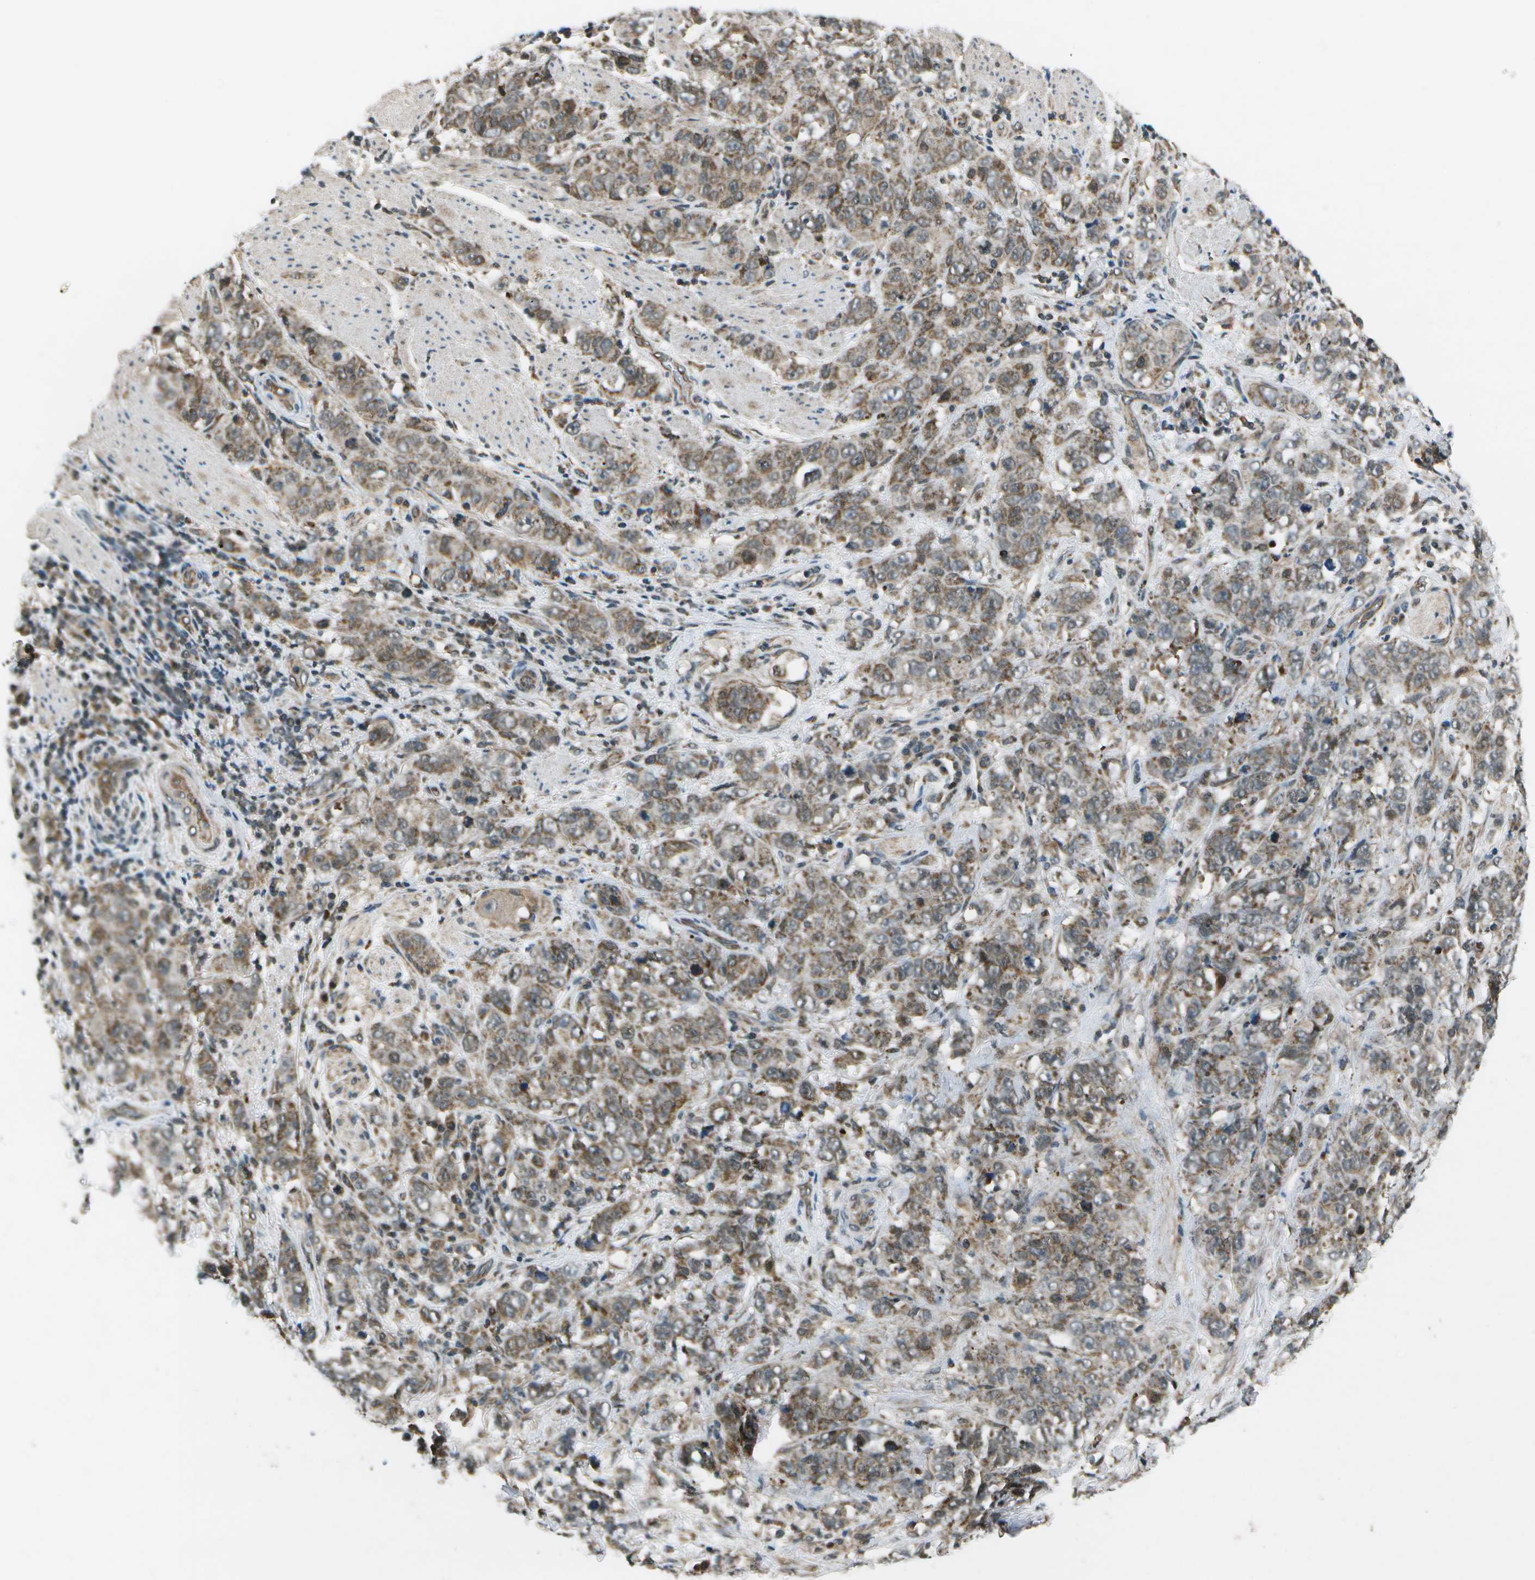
{"staining": {"intensity": "moderate", "quantity": ">75%", "location": "cytoplasmic/membranous"}, "tissue": "stomach cancer", "cell_type": "Tumor cells", "image_type": "cancer", "snomed": [{"axis": "morphology", "description": "Adenocarcinoma, NOS"}, {"axis": "topography", "description": "Stomach"}], "caption": "Stomach cancer (adenocarcinoma) tissue exhibits moderate cytoplasmic/membranous positivity in about >75% of tumor cells, visualized by immunohistochemistry.", "gene": "EIF2AK1", "patient": {"sex": "male", "age": 48}}